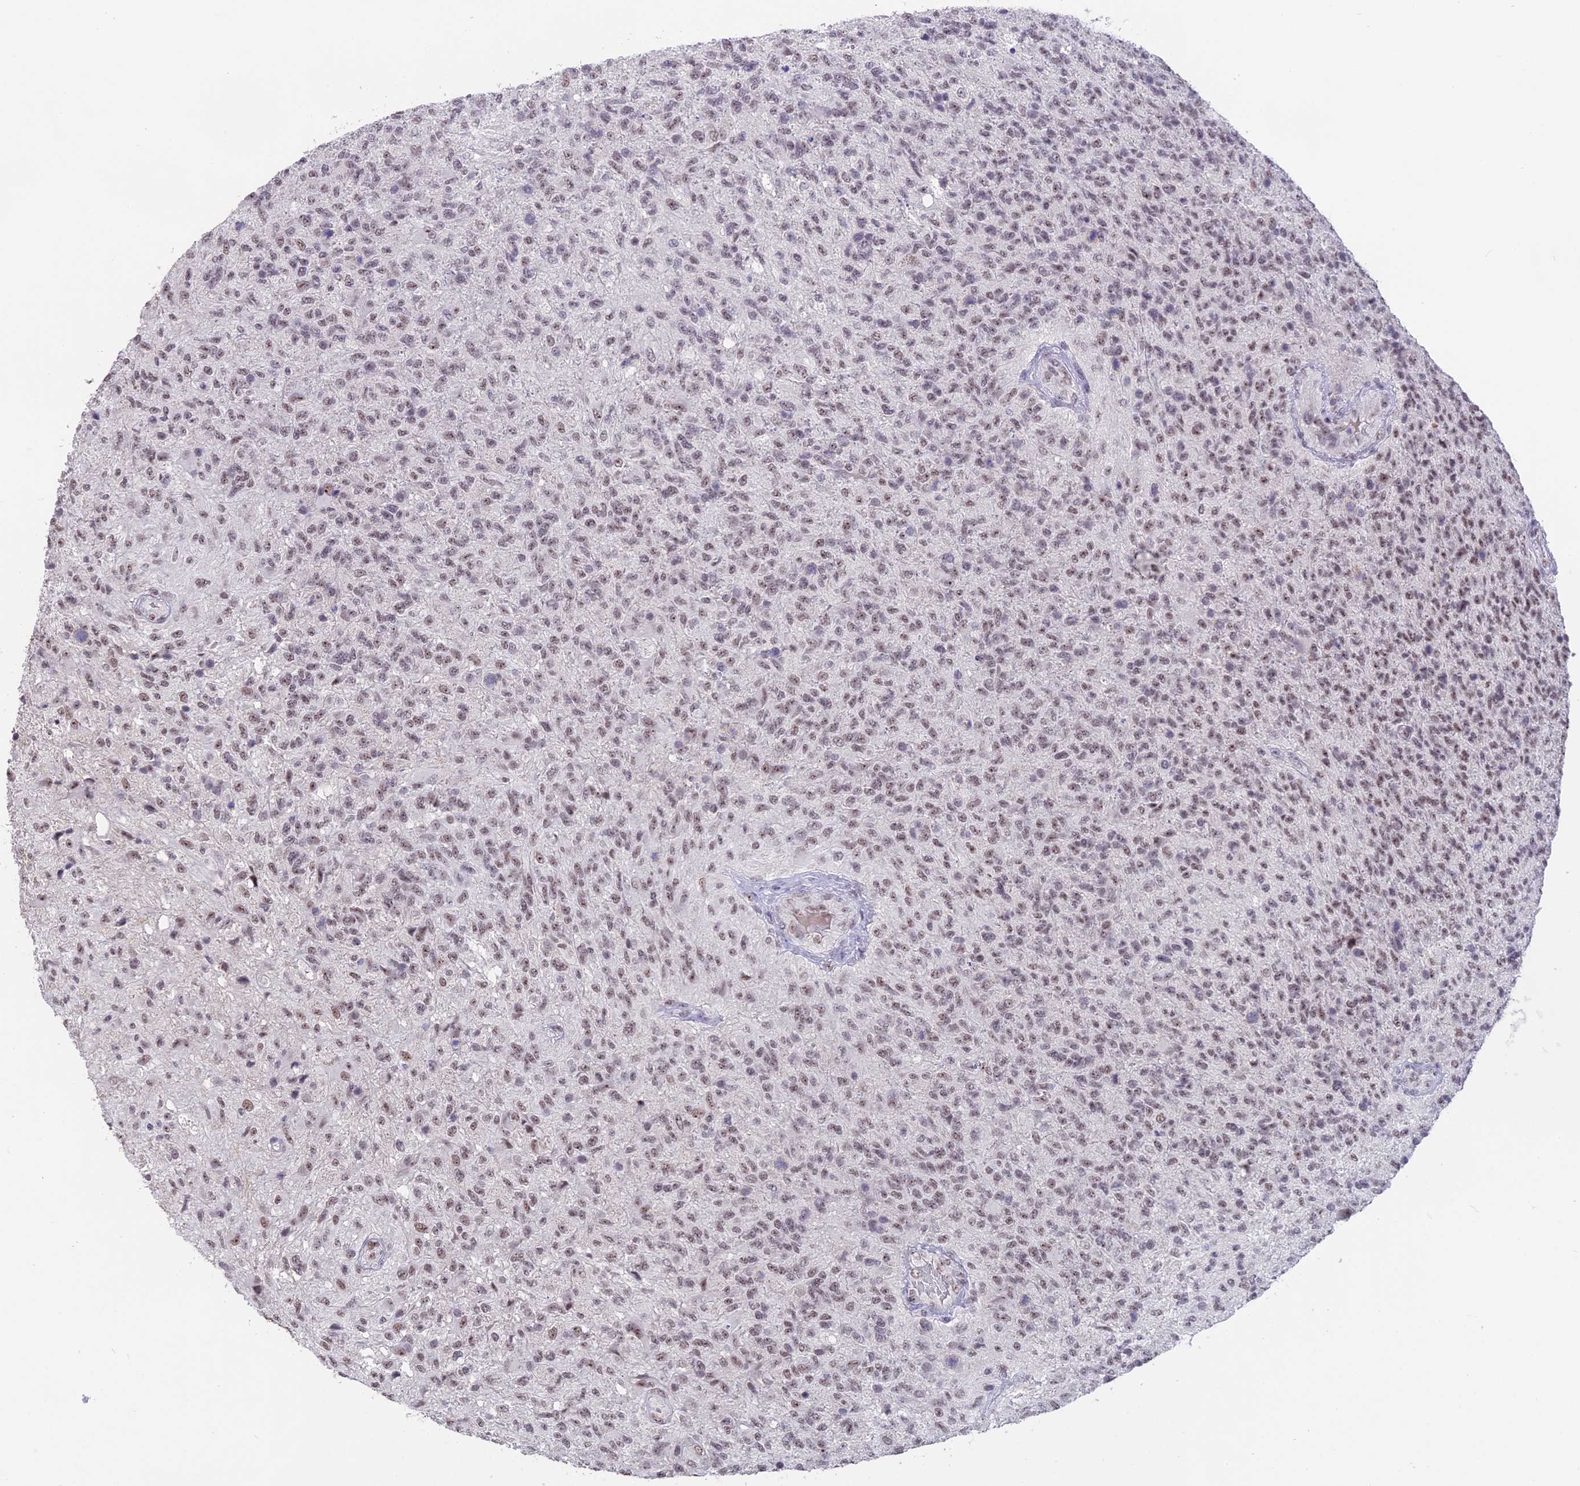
{"staining": {"intensity": "weak", "quantity": "25%-75%", "location": "nuclear"}, "tissue": "glioma", "cell_type": "Tumor cells", "image_type": "cancer", "snomed": [{"axis": "morphology", "description": "Glioma, malignant, High grade"}, {"axis": "topography", "description": "Brain"}], "caption": "Brown immunohistochemical staining in high-grade glioma (malignant) displays weak nuclear staining in approximately 25%-75% of tumor cells.", "gene": "SETD2", "patient": {"sex": "male", "age": 56}}